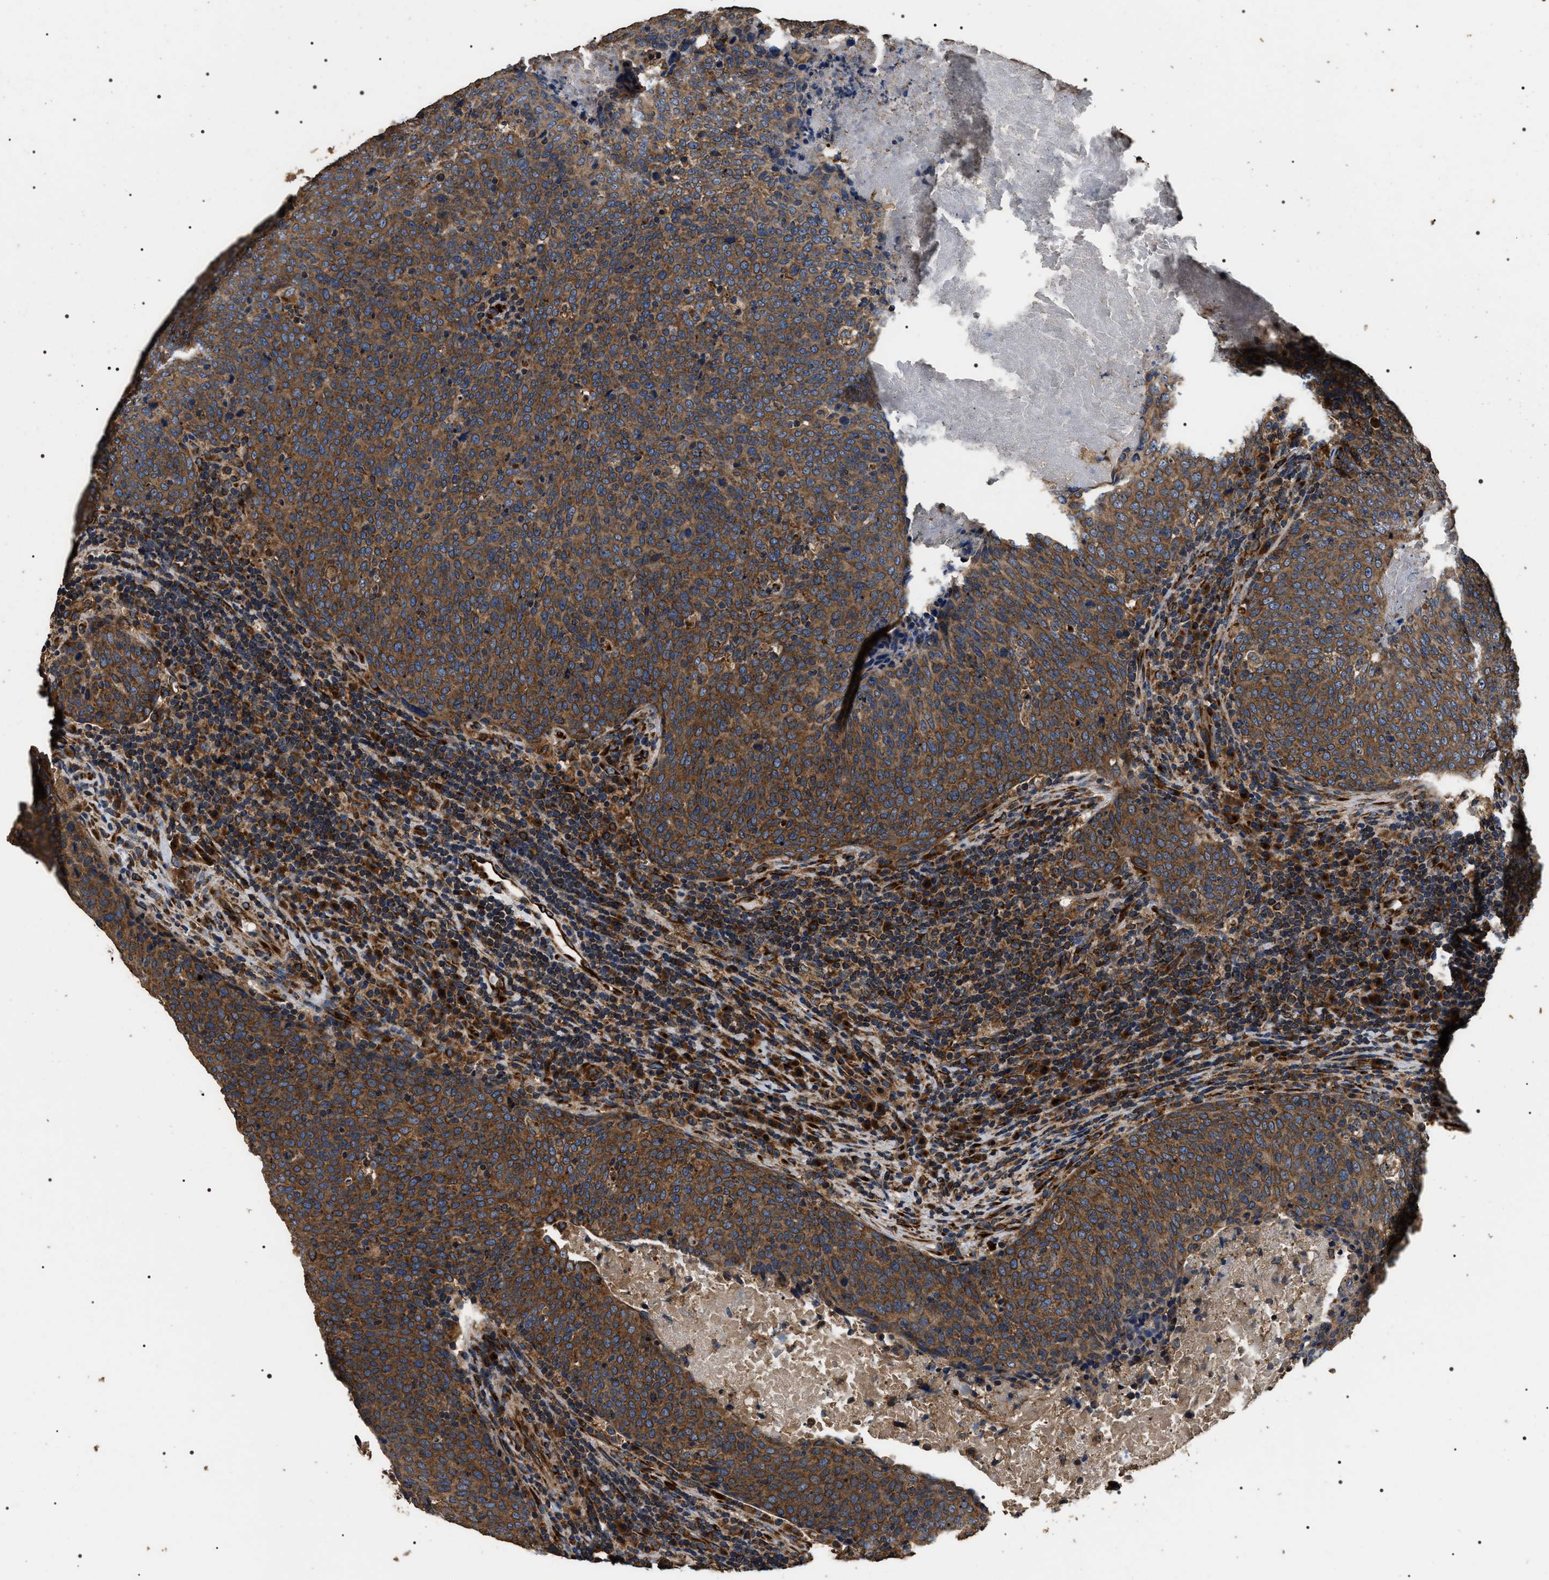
{"staining": {"intensity": "moderate", "quantity": ">75%", "location": "cytoplasmic/membranous"}, "tissue": "head and neck cancer", "cell_type": "Tumor cells", "image_type": "cancer", "snomed": [{"axis": "morphology", "description": "Squamous cell carcinoma, NOS"}, {"axis": "morphology", "description": "Squamous cell carcinoma, metastatic, NOS"}, {"axis": "topography", "description": "Lymph node"}, {"axis": "topography", "description": "Head-Neck"}], "caption": "Head and neck metastatic squamous cell carcinoma stained for a protein exhibits moderate cytoplasmic/membranous positivity in tumor cells.", "gene": "KTN1", "patient": {"sex": "male", "age": 62}}